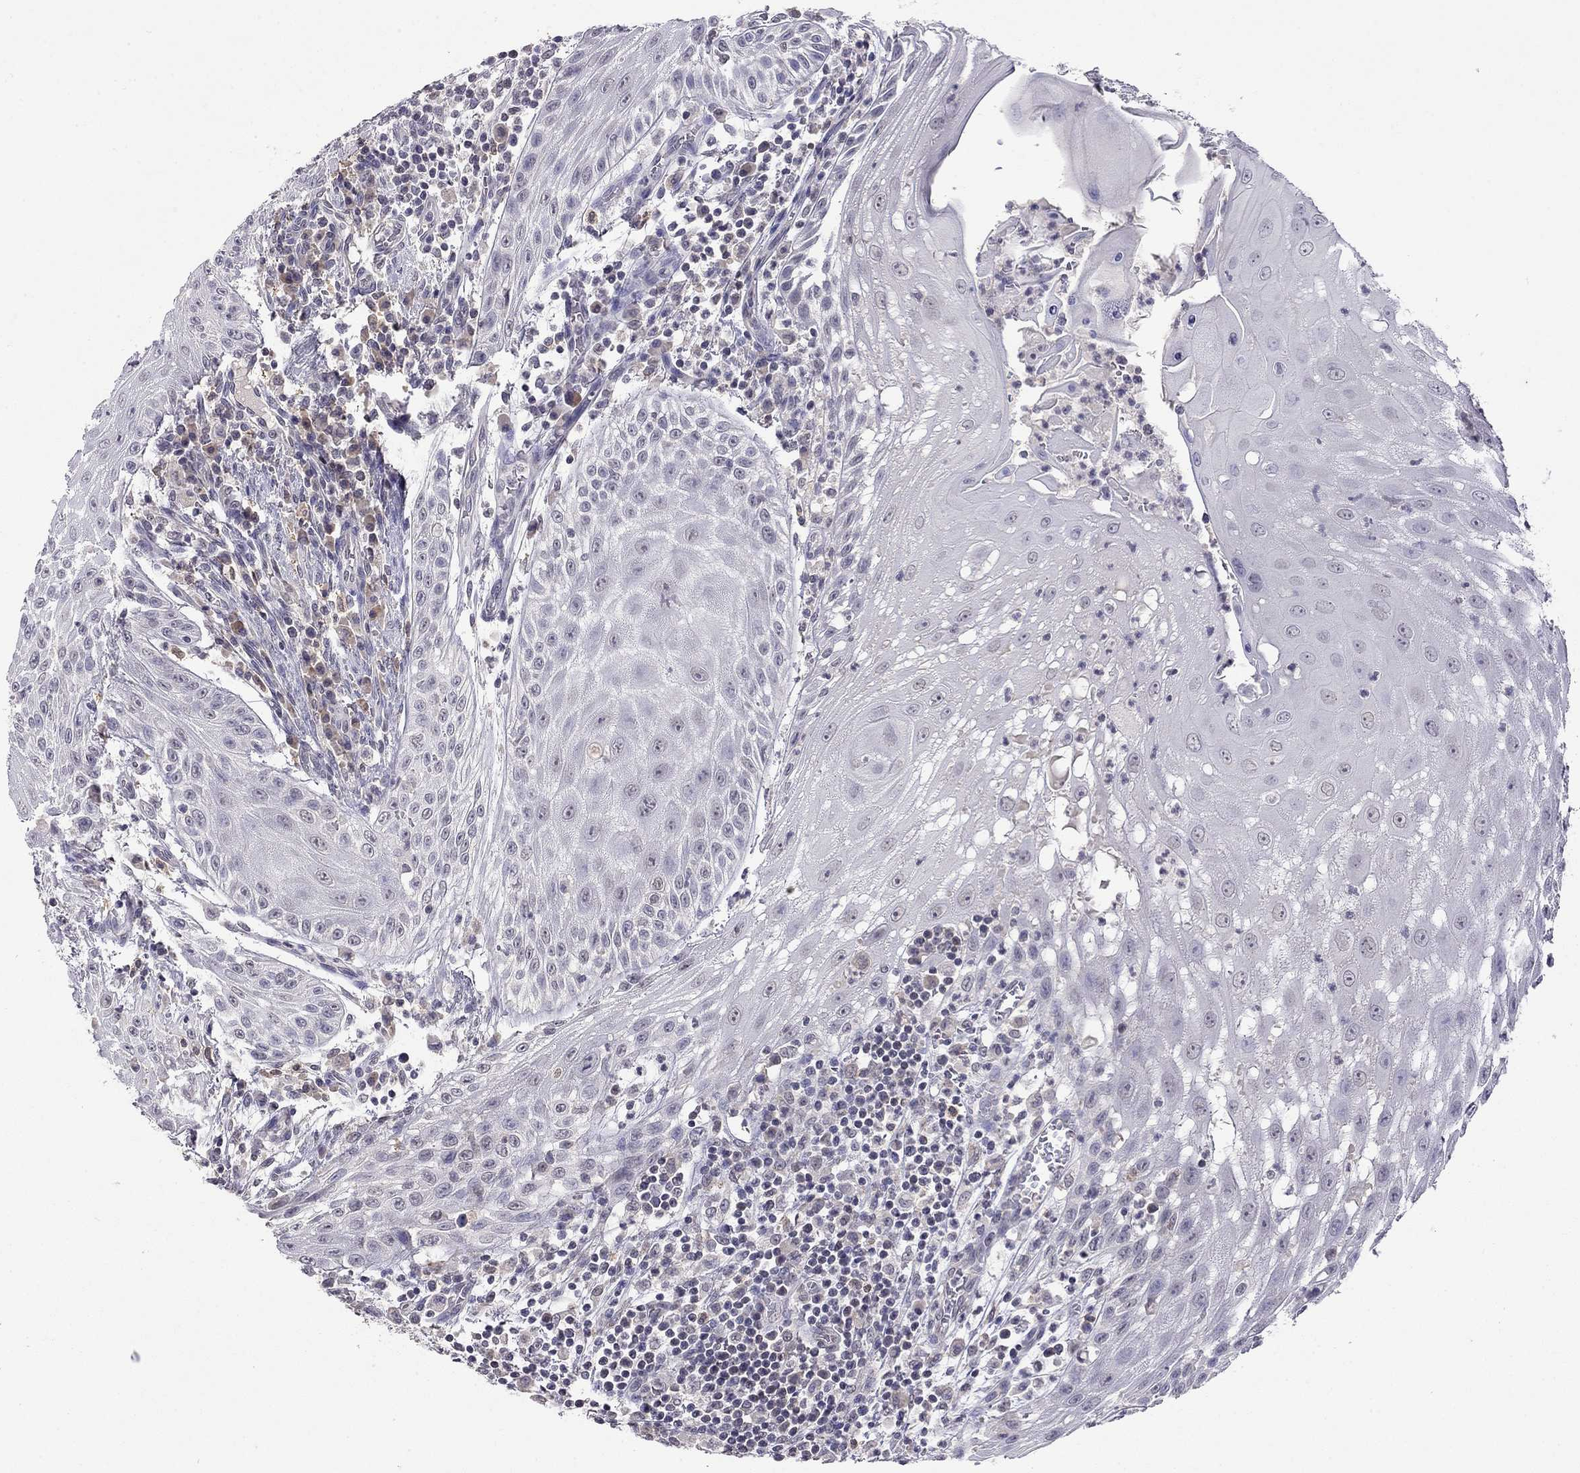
{"staining": {"intensity": "negative", "quantity": "none", "location": "none"}, "tissue": "head and neck cancer", "cell_type": "Tumor cells", "image_type": "cancer", "snomed": [{"axis": "morphology", "description": "Squamous cell carcinoma, NOS"}, {"axis": "topography", "description": "Oral tissue"}, {"axis": "topography", "description": "Head-Neck"}], "caption": "Immunohistochemical staining of head and neck cancer (squamous cell carcinoma) exhibits no significant staining in tumor cells.", "gene": "WNK3", "patient": {"sex": "male", "age": 58}}